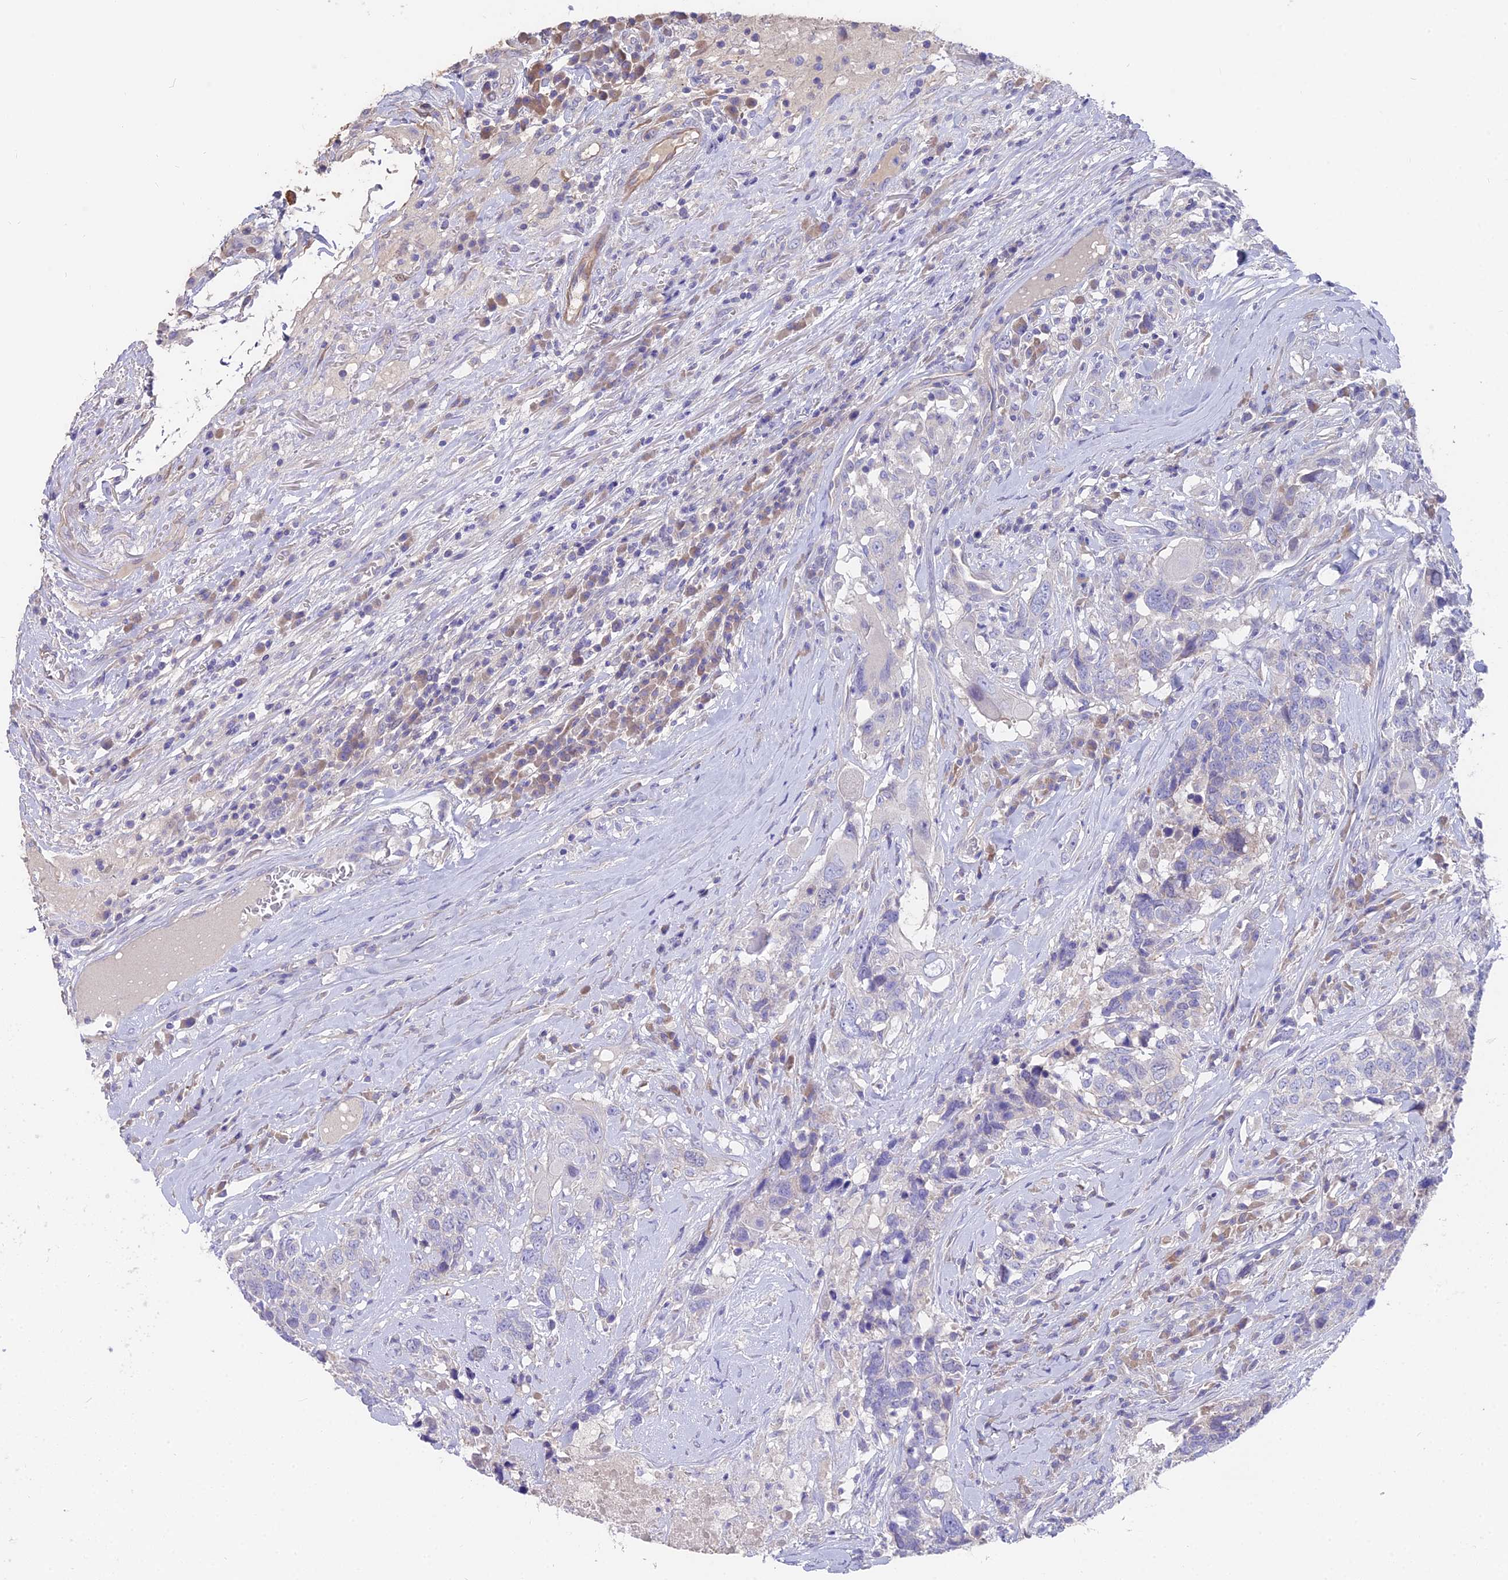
{"staining": {"intensity": "negative", "quantity": "none", "location": "none"}, "tissue": "head and neck cancer", "cell_type": "Tumor cells", "image_type": "cancer", "snomed": [{"axis": "morphology", "description": "Squamous cell carcinoma, NOS"}, {"axis": "topography", "description": "Head-Neck"}], "caption": "Tumor cells are negative for brown protein staining in squamous cell carcinoma (head and neck).", "gene": "FAM168B", "patient": {"sex": "male", "age": 66}}